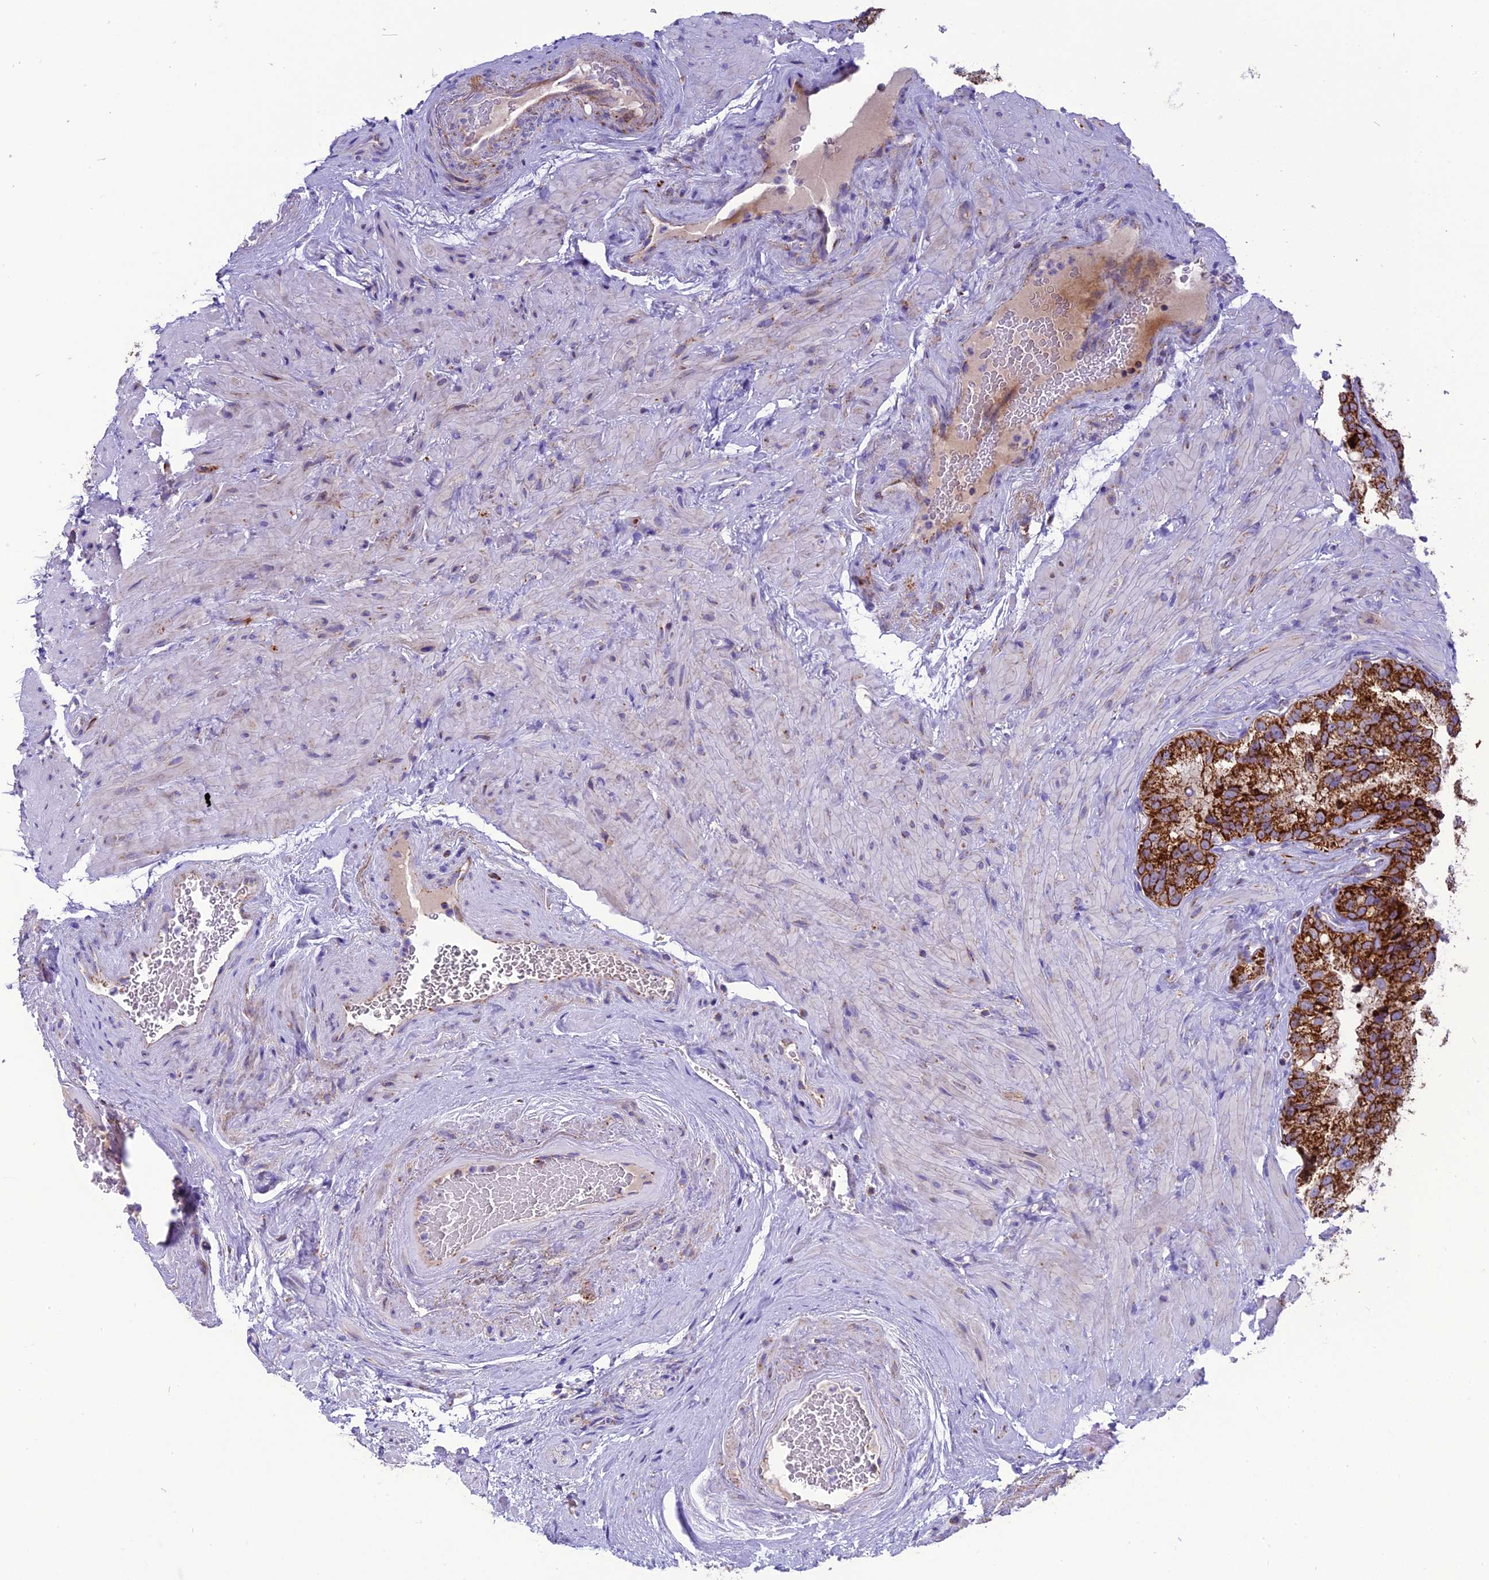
{"staining": {"intensity": "strong", "quantity": ">75%", "location": "cytoplasmic/membranous"}, "tissue": "seminal vesicle", "cell_type": "Glandular cells", "image_type": "normal", "snomed": [{"axis": "morphology", "description": "Normal tissue, NOS"}, {"axis": "topography", "description": "Seminal veicle"}, {"axis": "topography", "description": "Peripheral nerve tissue"}], "caption": "Immunohistochemistry (IHC) (DAB (3,3'-diaminobenzidine)) staining of normal seminal vesicle displays strong cytoplasmic/membranous protein staining in about >75% of glandular cells.", "gene": "MRPS34", "patient": {"sex": "male", "age": 67}}